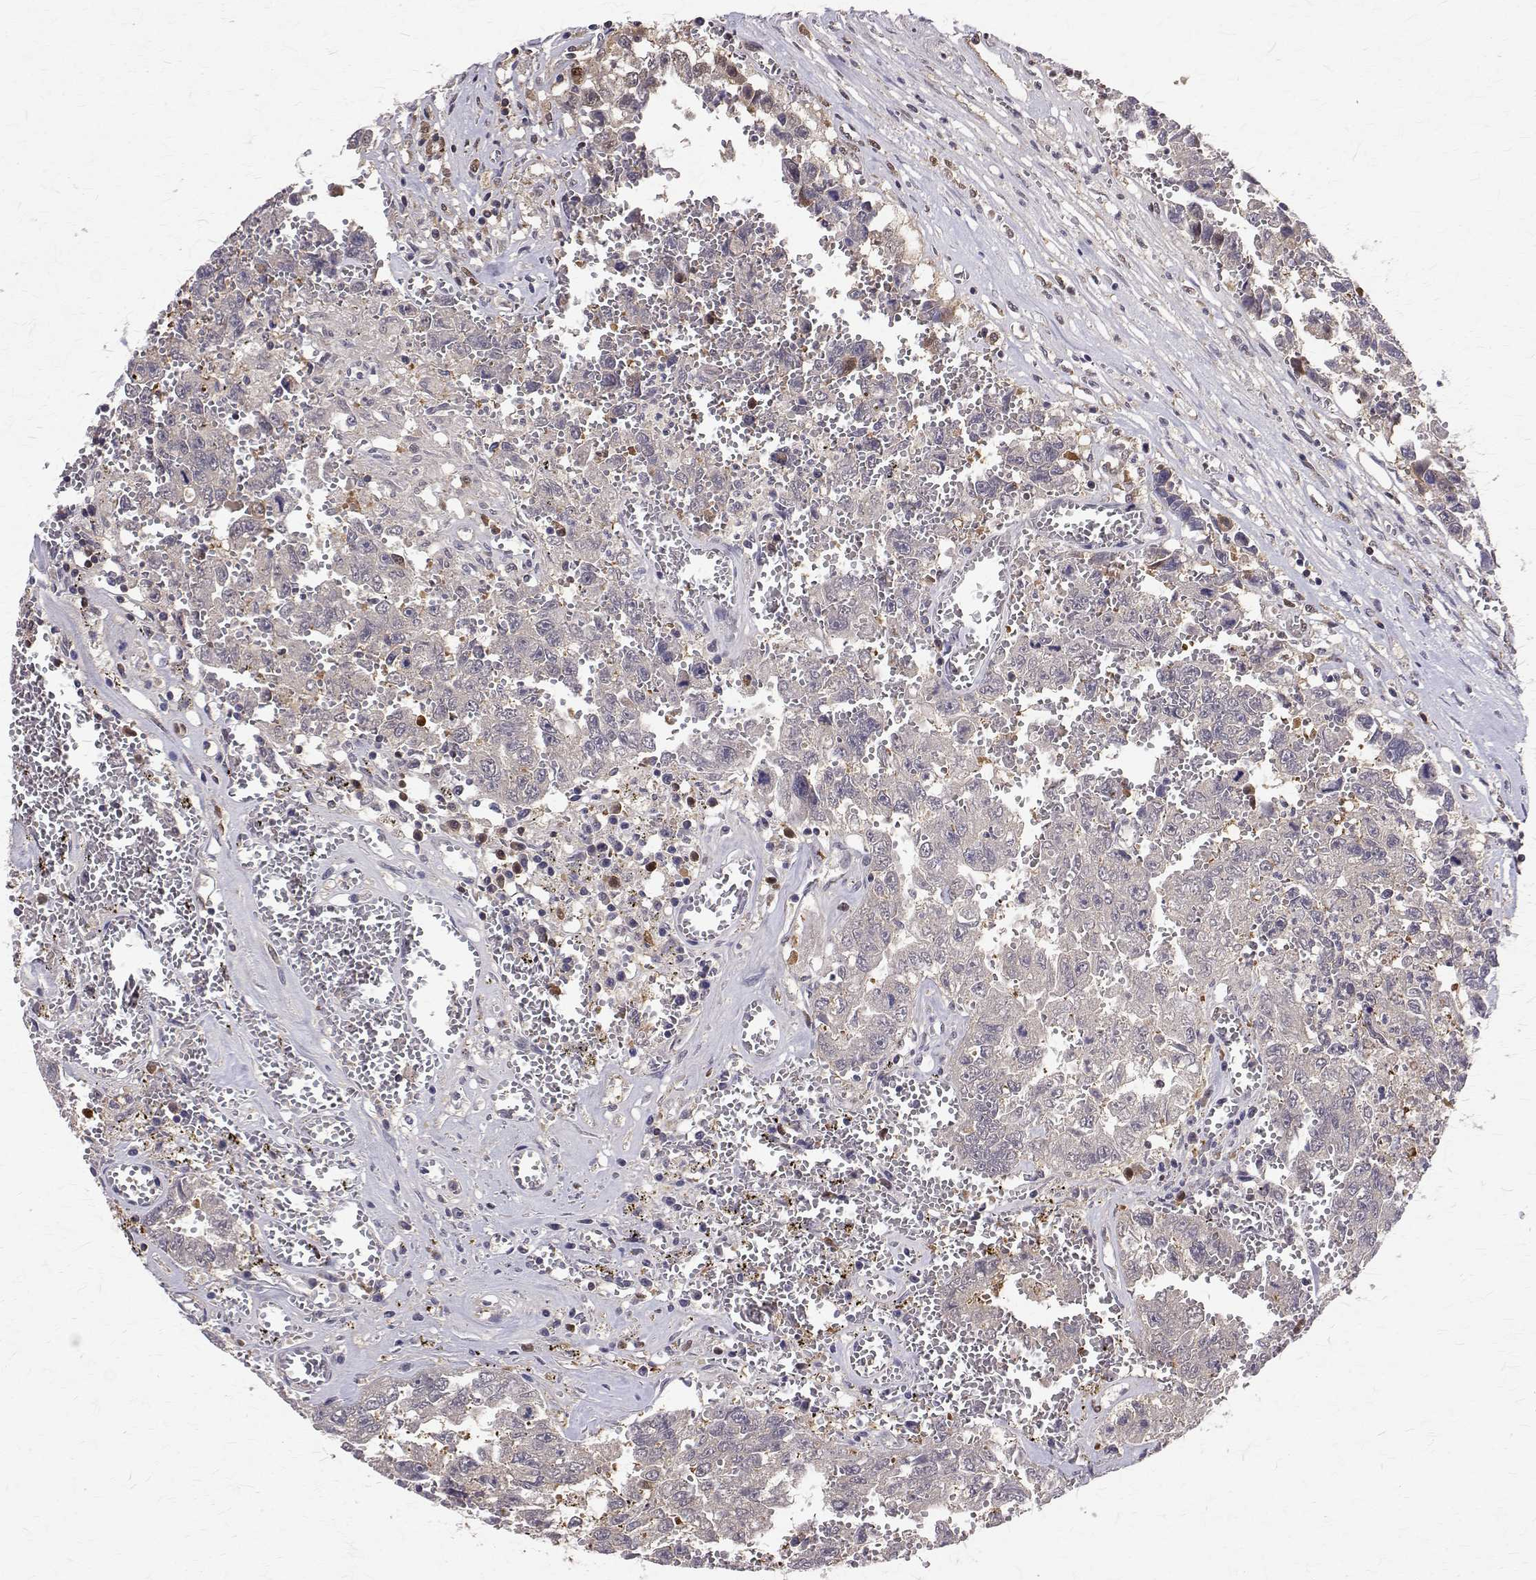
{"staining": {"intensity": "weak", "quantity": "25%-75%", "location": "cytoplasmic/membranous,nuclear"}, "tissue": "testis cancer", "cell_type": "Tumor cells", "image_type": "cancer", "snomed": [{"axis": "morphology", "description": "Carcinoma, Embryonal, NOS"}, {"axis": "topography", "description": "Testis"}], "caption": "Immunohistochemical staining of human testis cancer shows low levels of weak cytoplasmic/membranous and nuclear protein expression in approximately 25%-75% of tumor cells. (Stains: DAB (3,3'-diaminobenzidine) in brown, nuclei in blue, Microscopy: brightfield microscopy at high magnification).", "gene": "NIF3L1", "patient": {"sex": "male", "age": 36}}